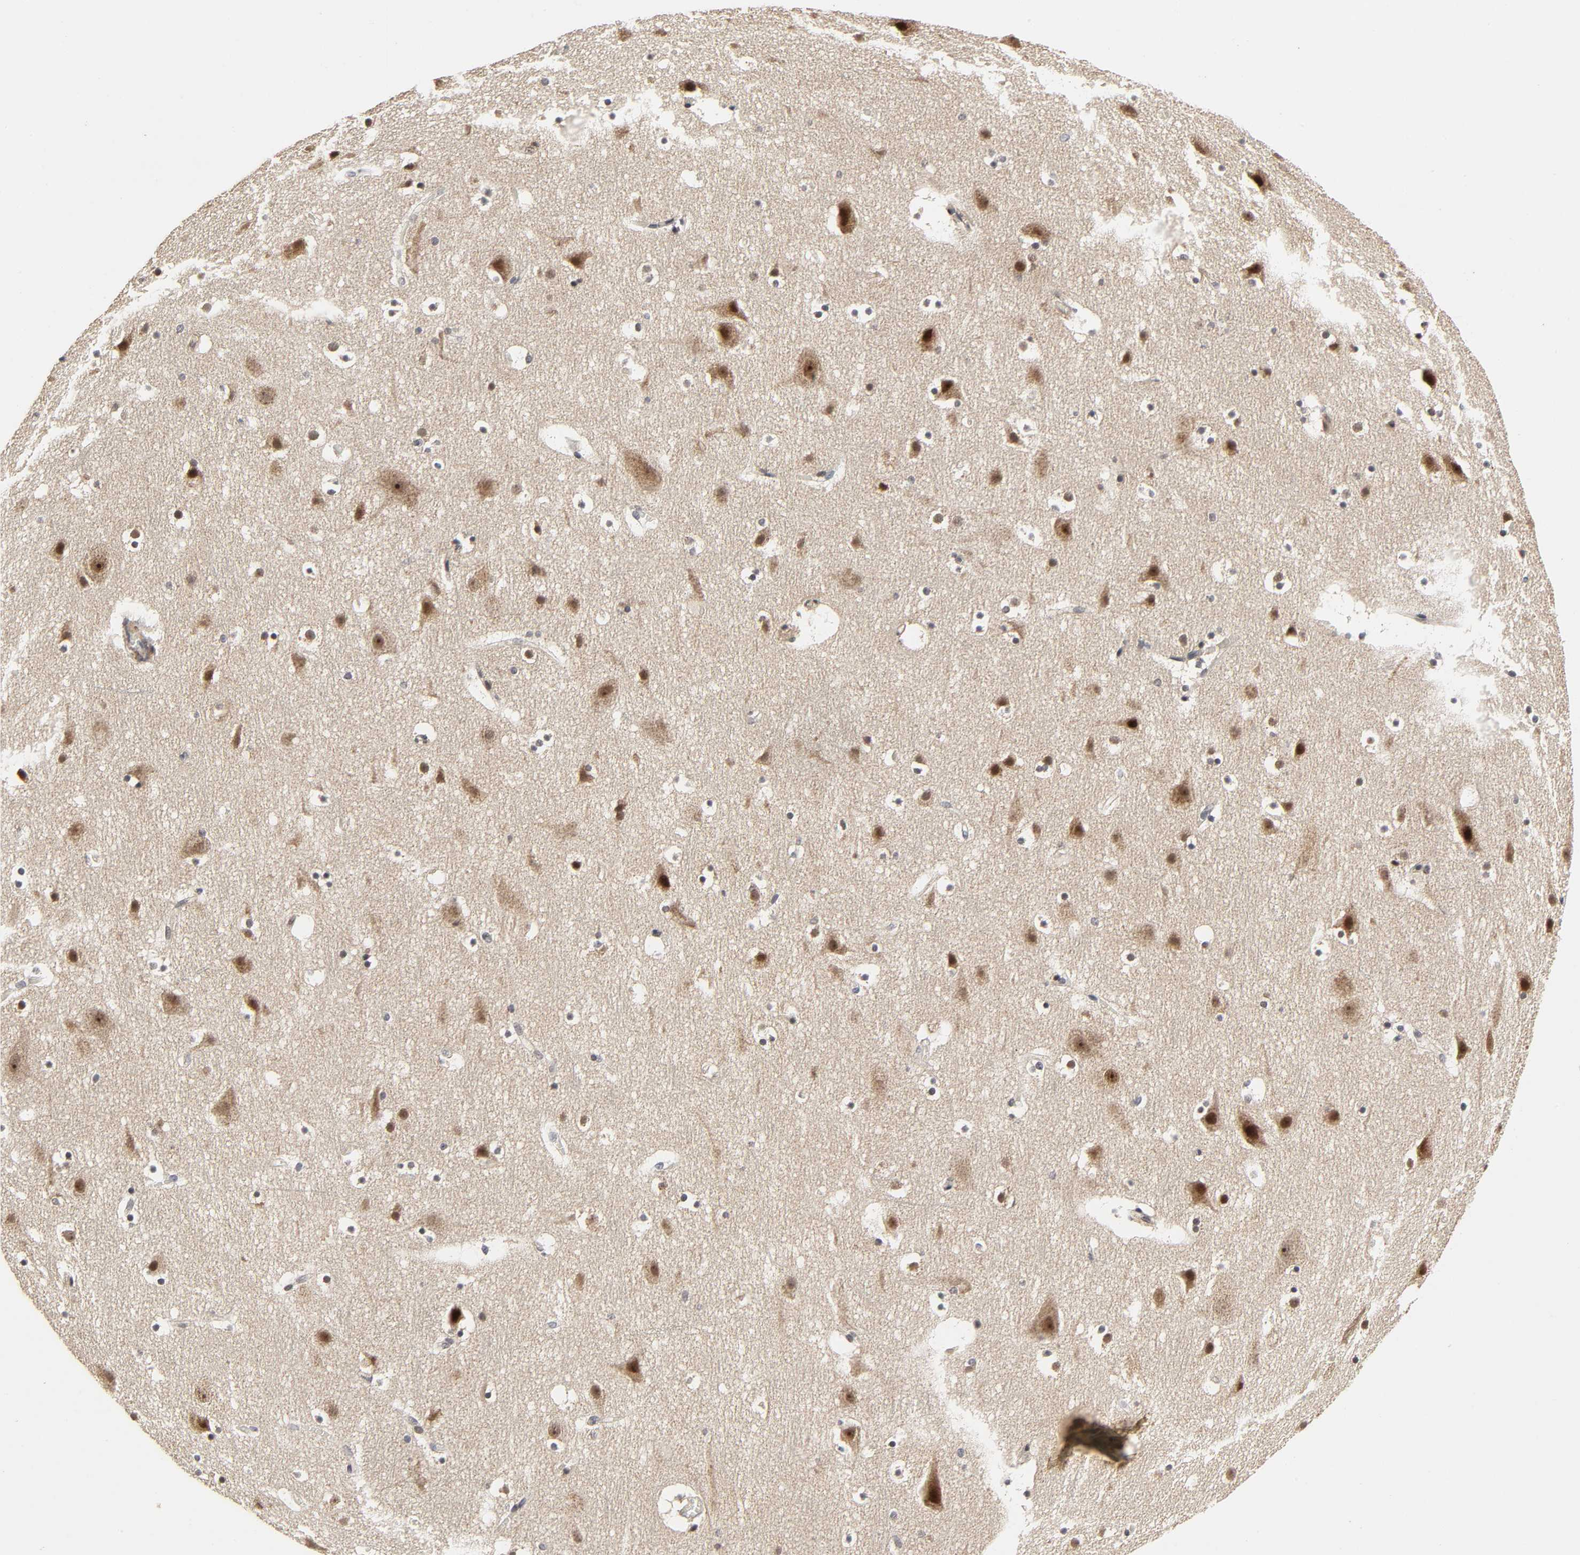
{"staining": {"intensity": "weak", "quantity": ">75%", "location": "cytoplasmic/membranous"}, "tissue": "cerebral cortex", "cell_type": "Endothelial cells", "image_type": "normal", "snomed": [{"axis": "morphology", "description": "Normal tissue, NOS"}, {"axis": "topography", "description": "Cerebral cortex"}], "caption": "Immunohistochemistry of benign cerebral cortex displays low levels of weak cytoplasmic/membranous expression in approximately >75% of endothelial cells.", "gene": "ZKSCAN8", "patient": {"sex": "male", "age": 45}}